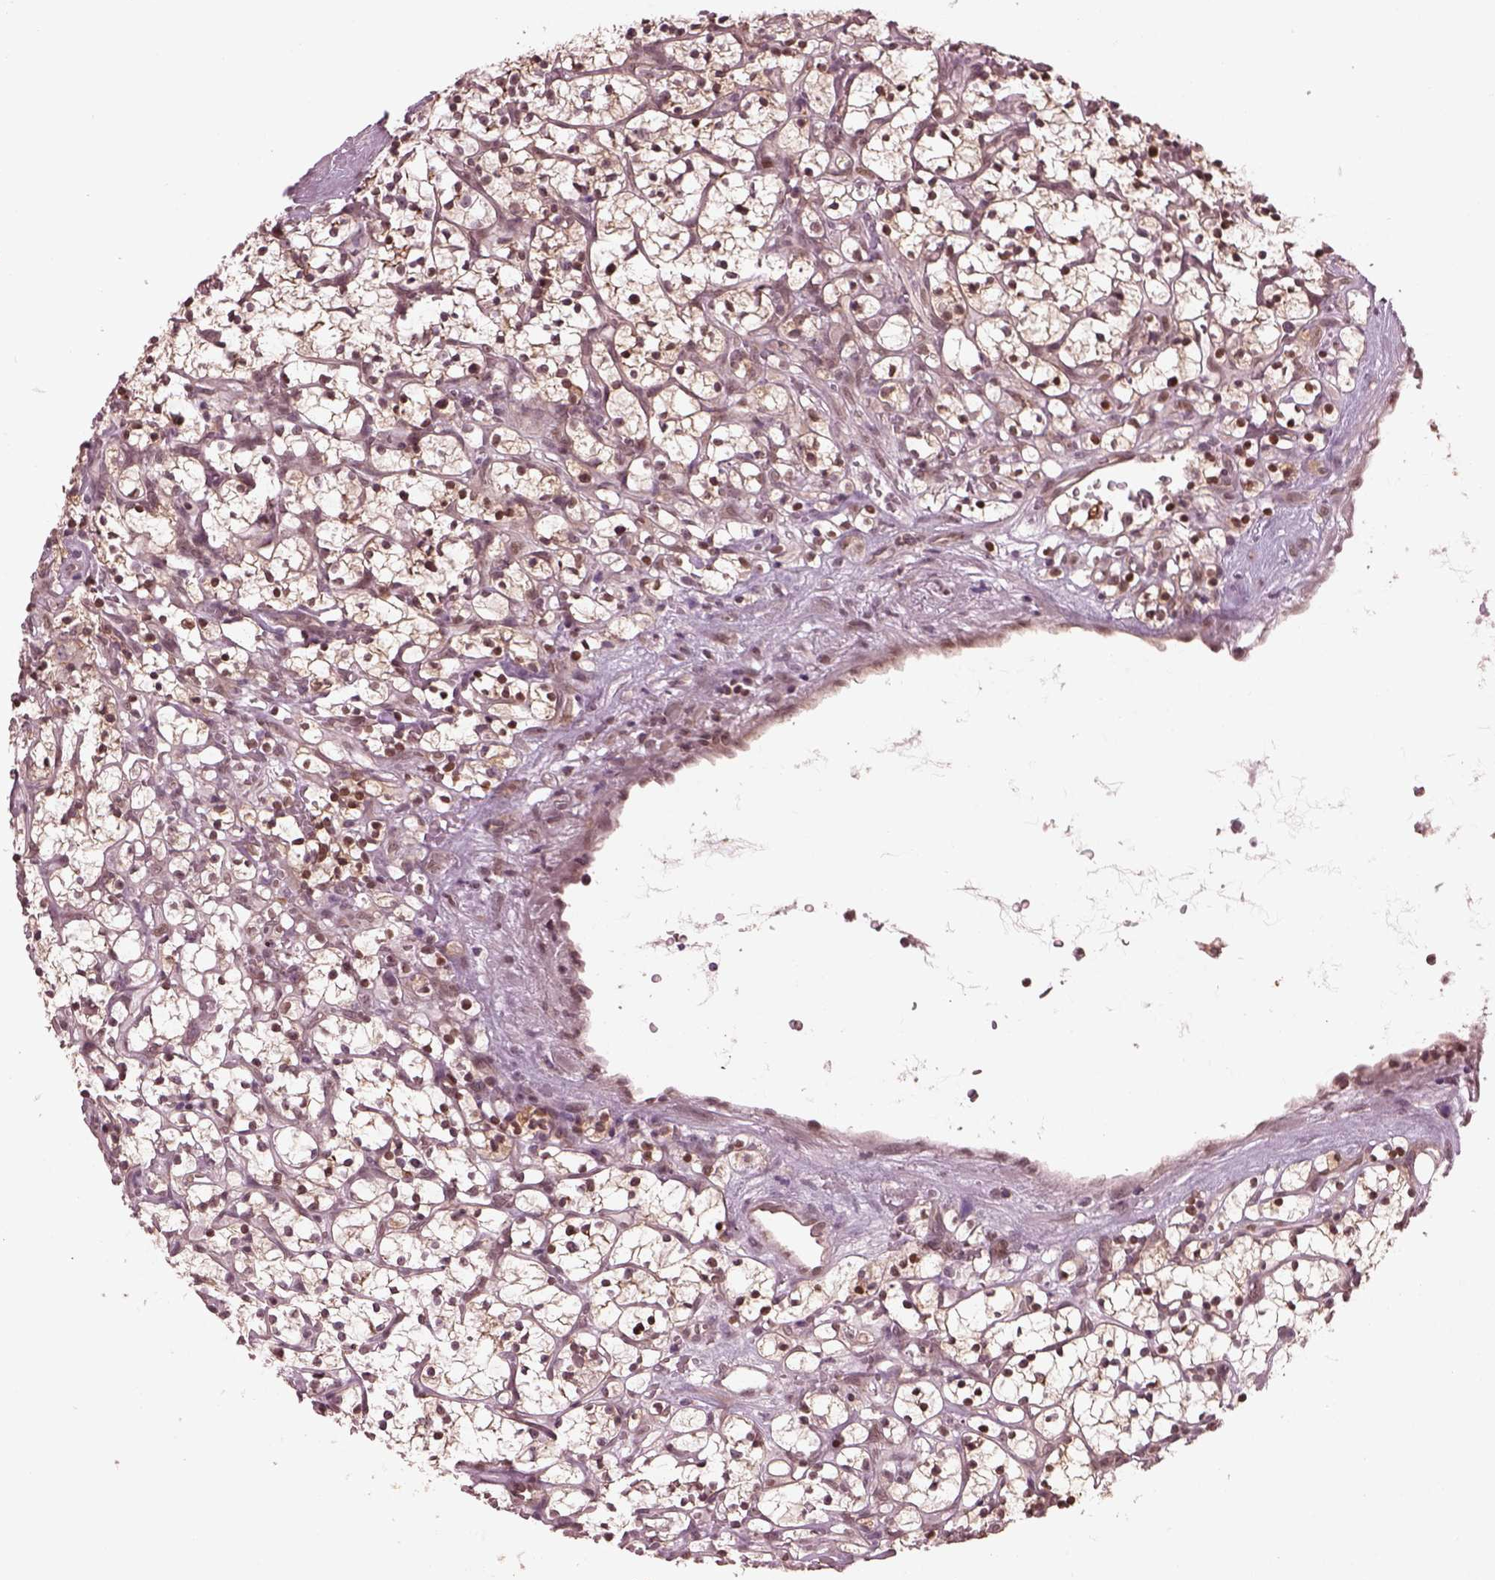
{"staining": {"intensity": "moderate", "quantity": ">75%", "location": "cytoplasmic/membranous,nuclear"}, "tissue": "renal cancer", "cell_type": "Tumor cells", "image_type": "cancer", "snomed": [{"axis": "morphology", "description": "Adenocarcinoma, NOS"}, {"axis": "topography", "description": "Kidney"}], "caption": "Tumor cells exhibit moderate cytoplasmic/membranous and nuclear expression in approximately >75% of cells in renal cancer (adenocarcinoma).", "gene": "SRI", "patient": {"sex": "female", "age": 64}}